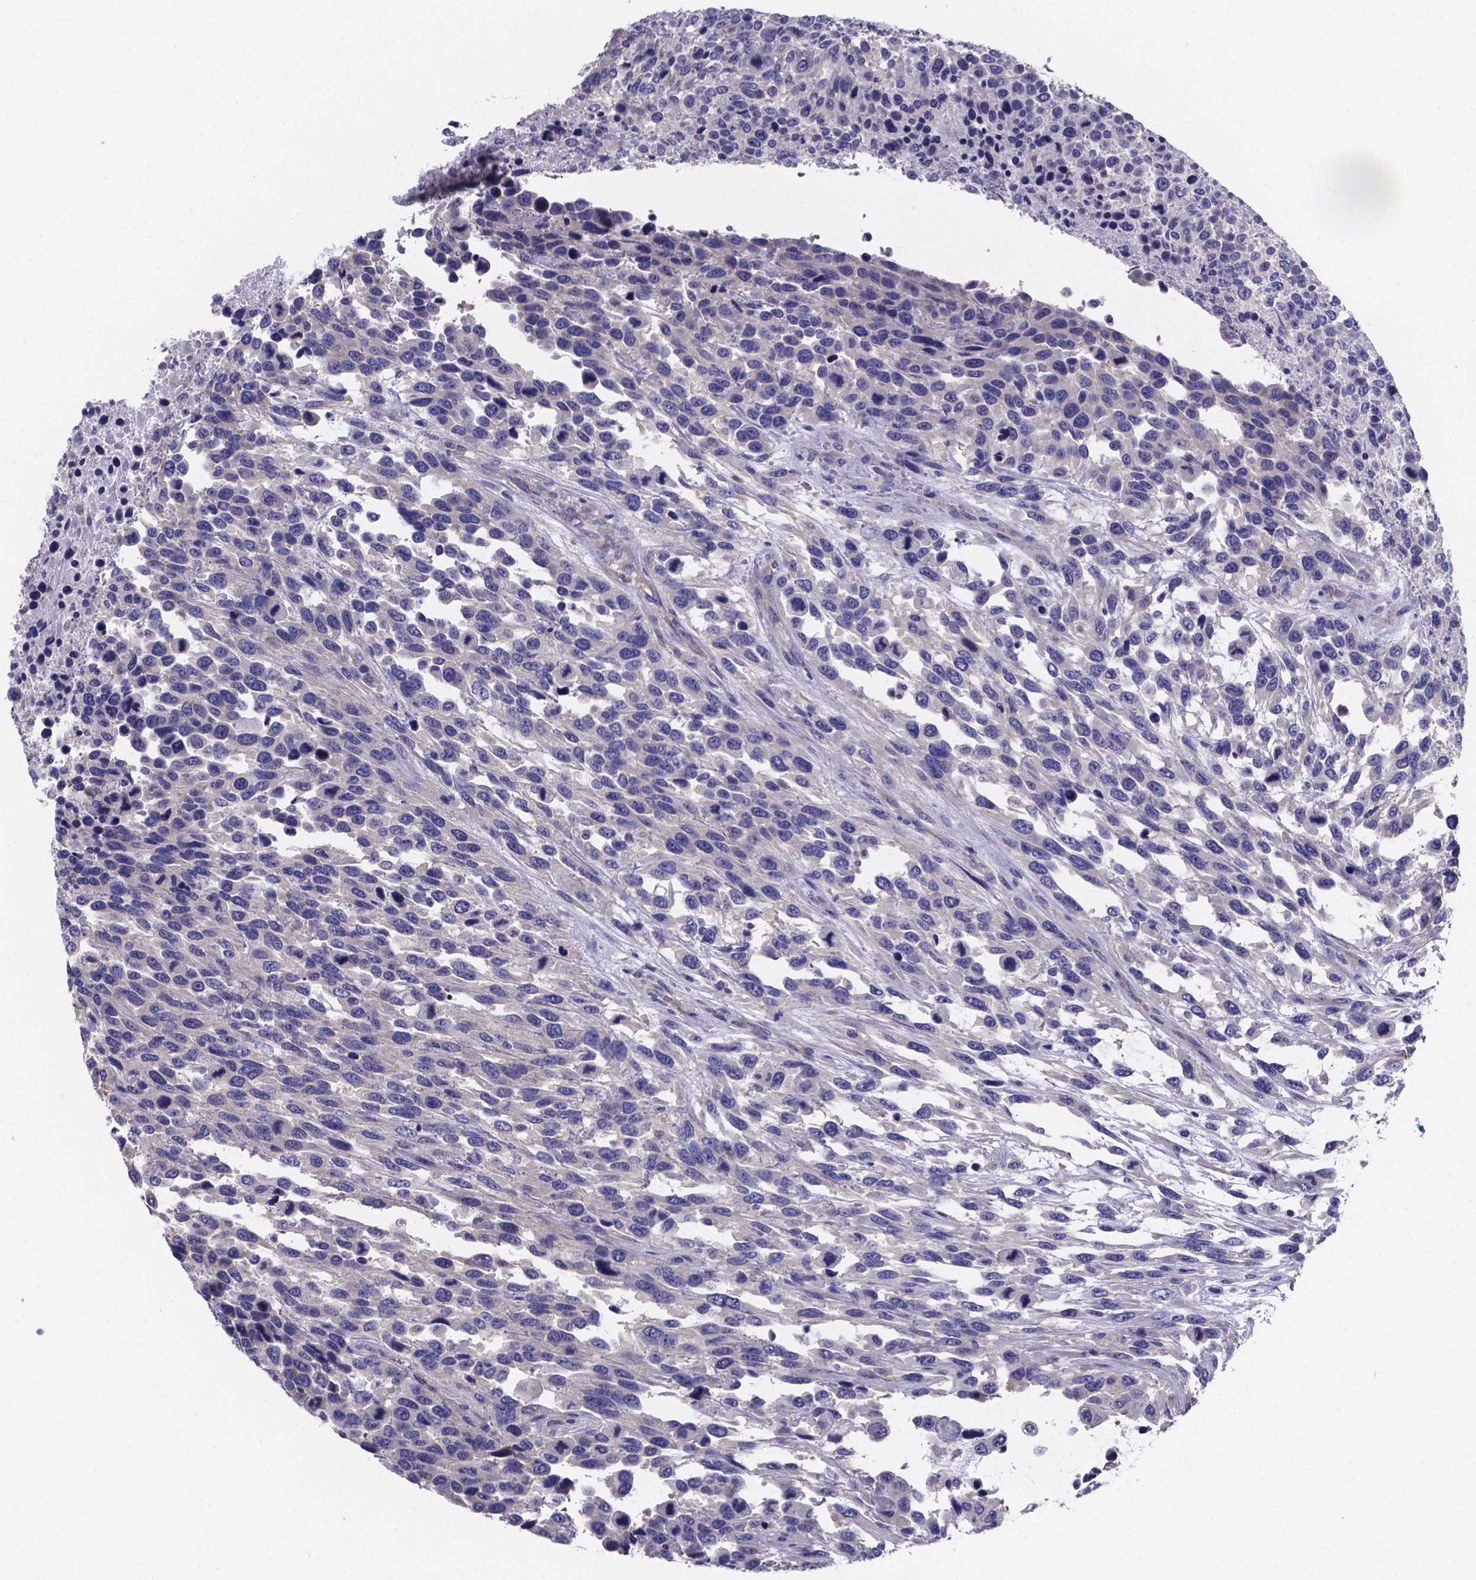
{"staining": {"intensity": "negative", "quantity": "none", "location": "none"}, "tissue": "urothelial cancer", "cell_type": "Tumor cells", "image_type": "cancer", "snomed": [{"axis": "morphology", "description": "Urothelial carcinoma, High grade"}, {"axis": "topography", "description": "Urinary bladder"}], "caption": "Tumor cells are negative for protein expression in human urothelial cancer. (DAB (3,3'-diaminobenzidine) IHC, high magnification).", "gene": "SFRP4", "patient": {"sex": "female", "age": 70}}